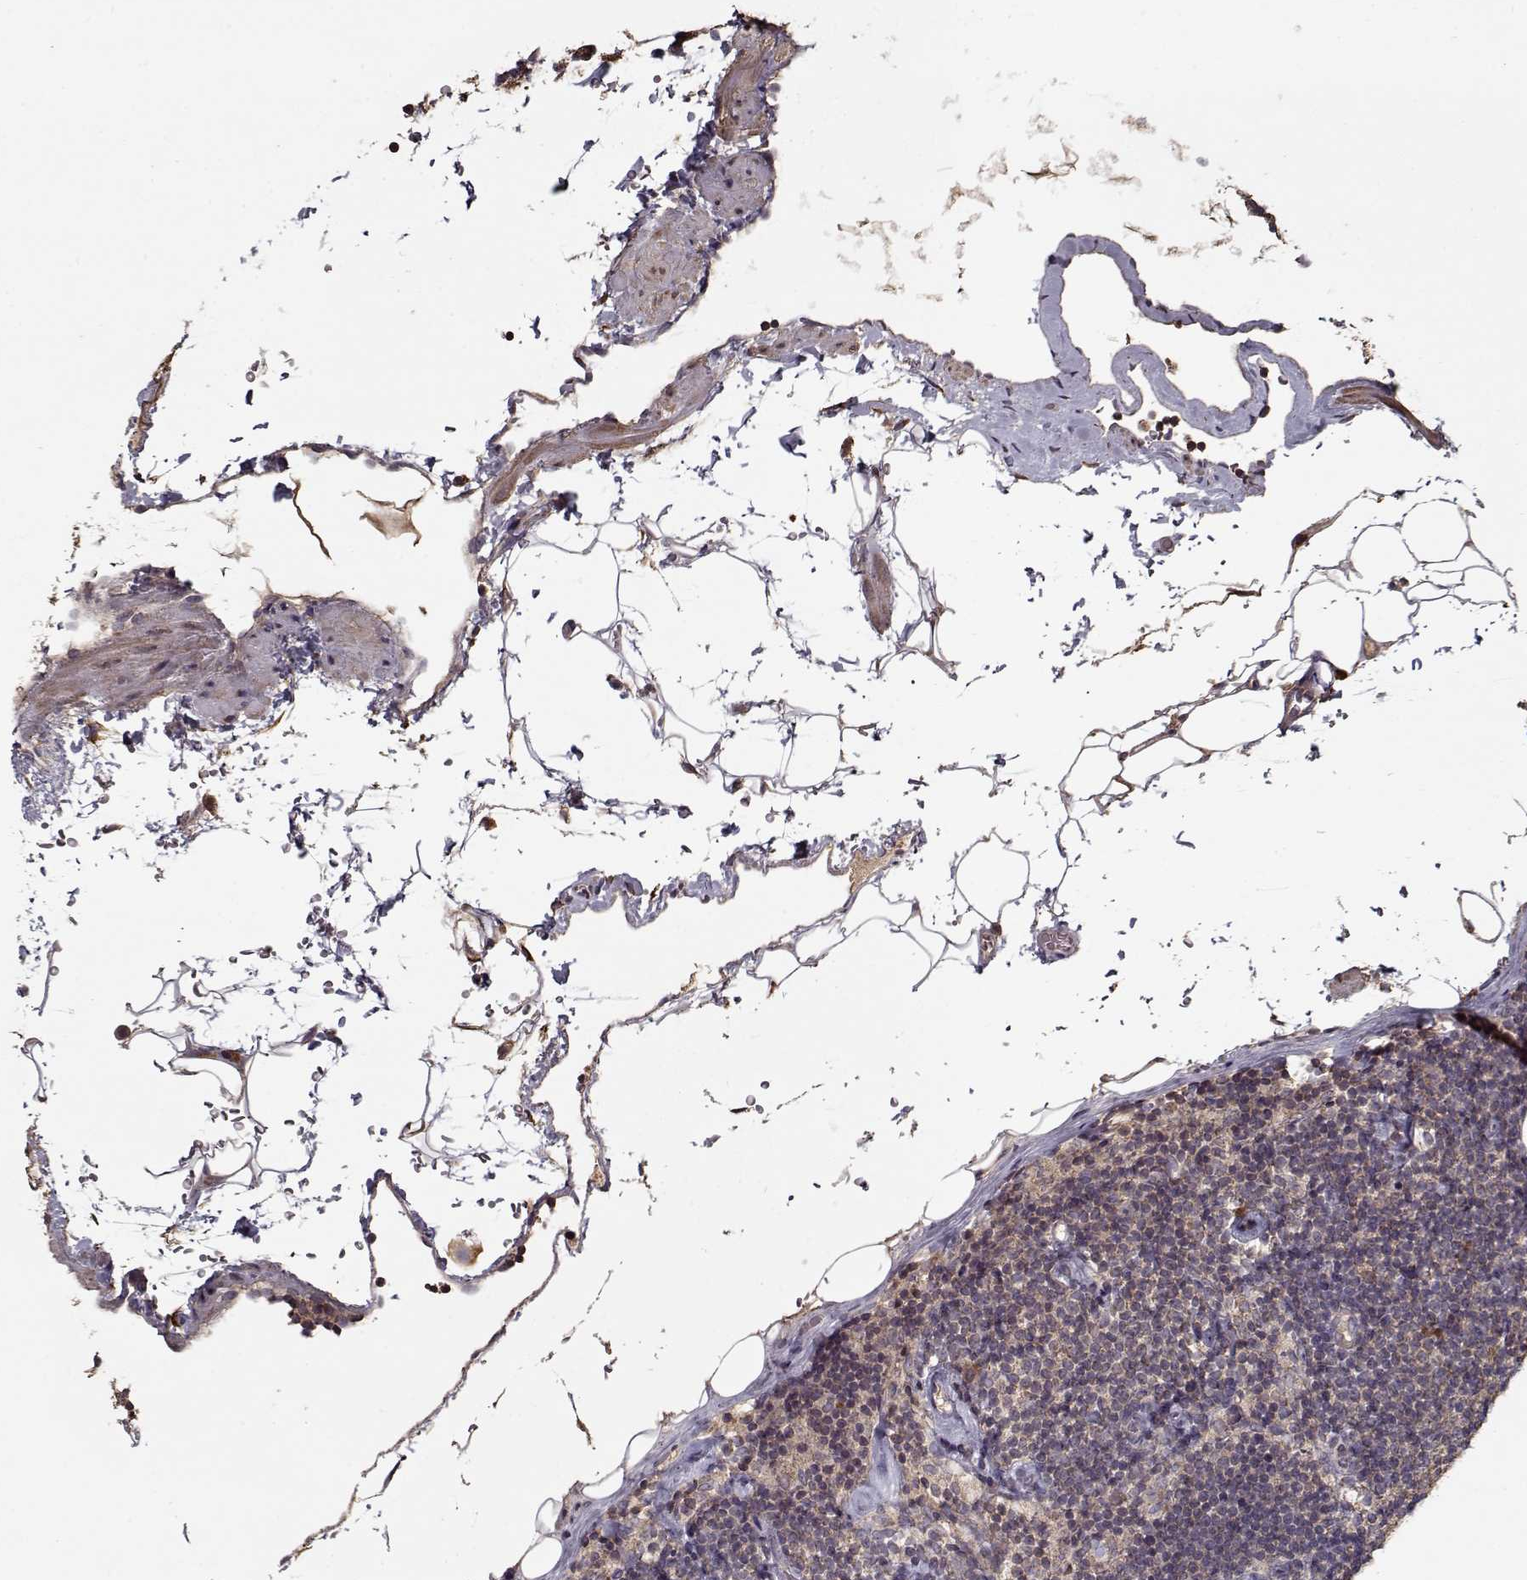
{"staining": {"intensity": "weak", "quantity": ">75%", "location": "cytoplasmic/membranous"}, "tissue": "lymphoma", "cell_type": "Tumor cells", "image_type": "cancer", "snomed": [{"axis": "morphology", "description": "Malignant lymphoma, non-Hodgkin's type, Low grade"}, {"axis": "topography", "description": "Lymph node"}], "caption": "Human malignant lymphoma, non-Hodgkin's type (low-grade) stained with a brown dye displays weak cytoplasmic/membranous positive positivity in about >75% of tumor cells.", "gene": "IMMP1L", "patient": {"sex": "male", "age": 81}}